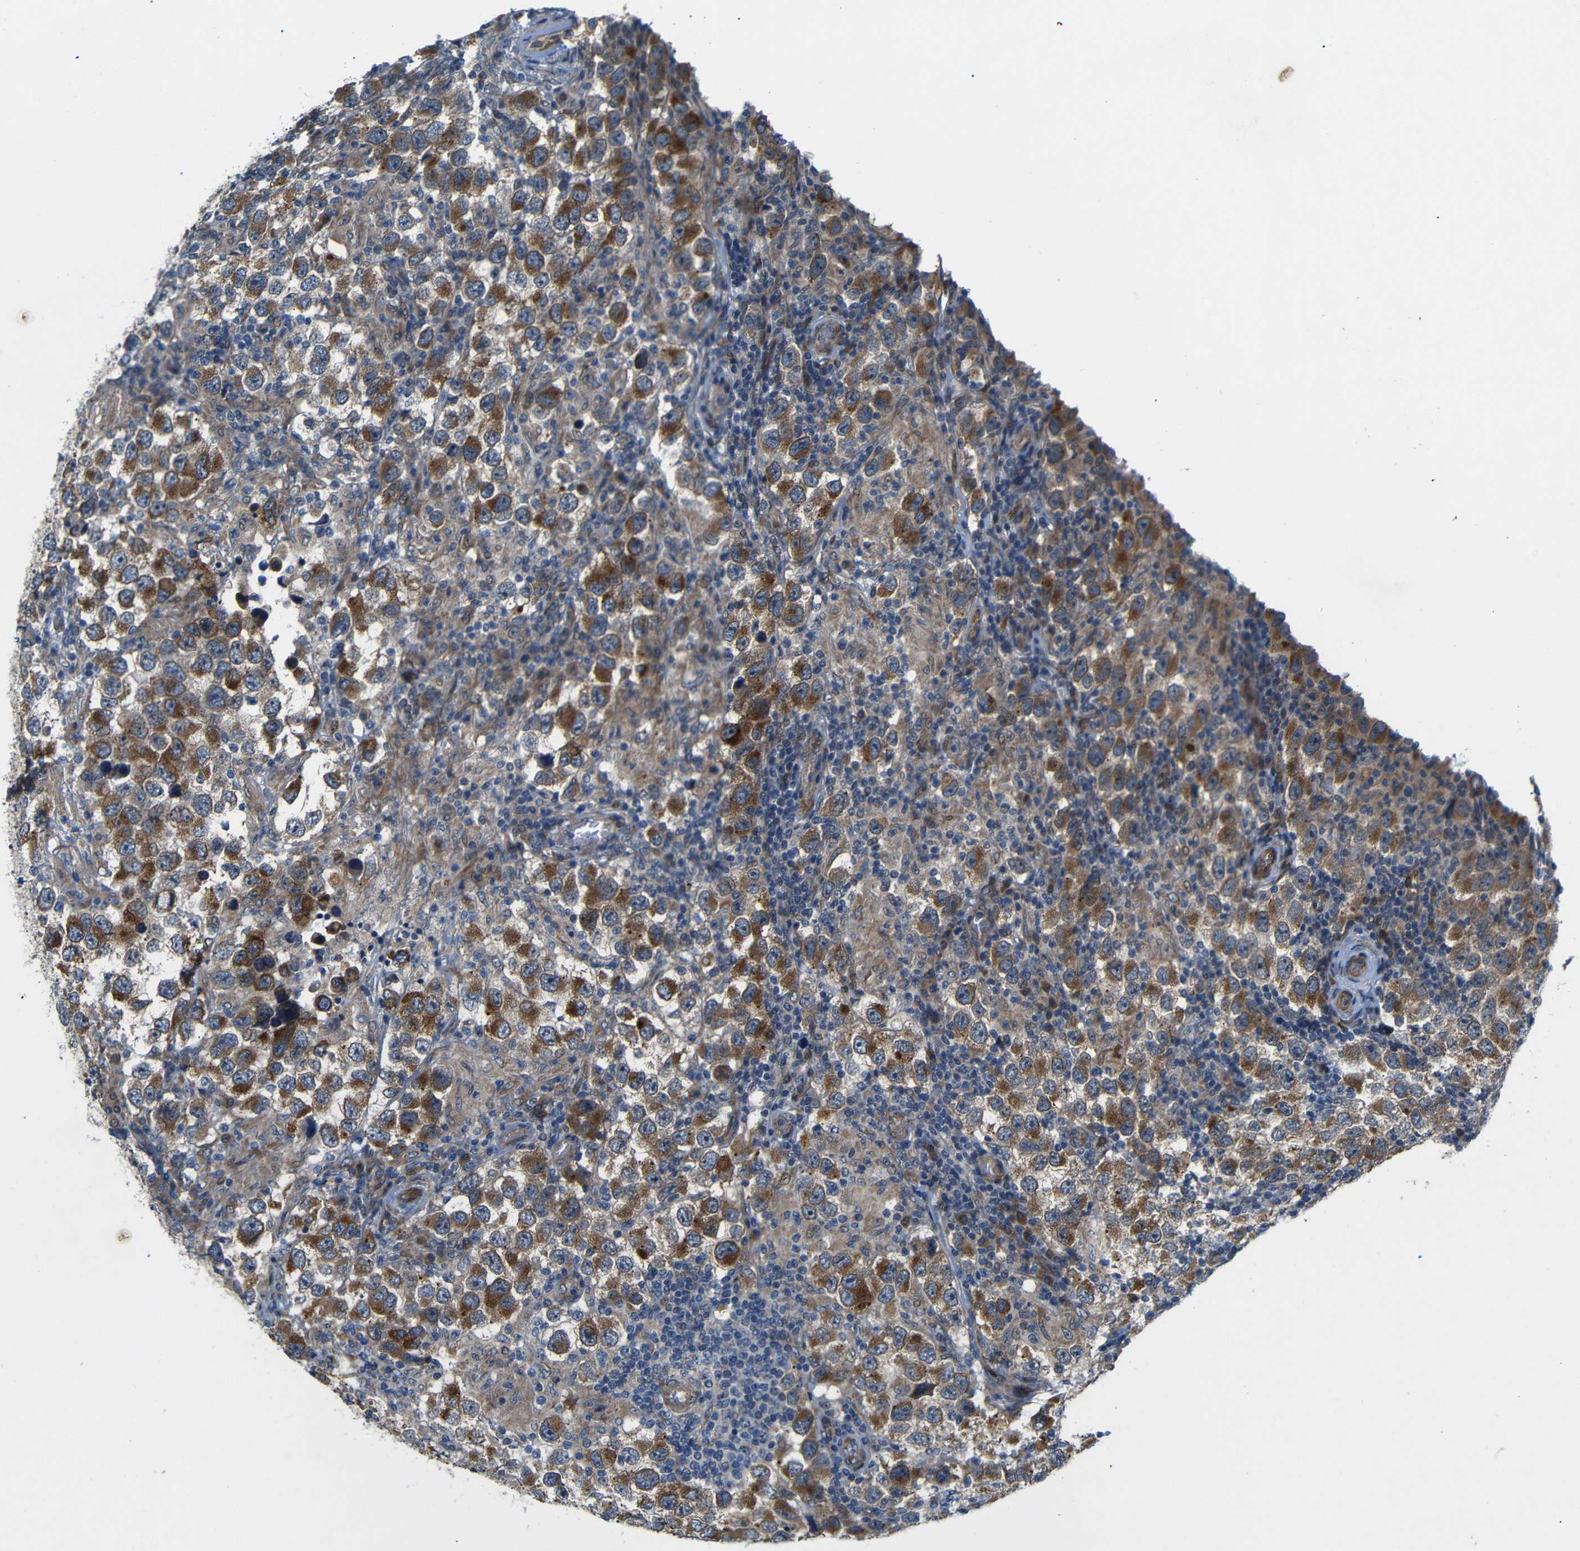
{"staining": {"intensity": "strong", "quantity": ">75%", "location": "cytoplasmic/membranous"}, "tissue": "testis cancer", "cell_type": "Tumor cells", "image_type": "cancer", "snomed": [{"axis": "morphology", "description": "Carcinoma, Embryonal, NOS"}, {"axis": "topography", "description": "Testis"}], "caption": "Immunohistochemical staining of human testis cancer (embryonal carcinoma) shows high levels of strong cytoplasmic/membranous protein staining in approximately >75% of tumor cells. (DAB IHC, brown staining for protein, blue staining for nuclei).", "gene": "P3H2", "patient": {"sex": "male", "age": 21}}